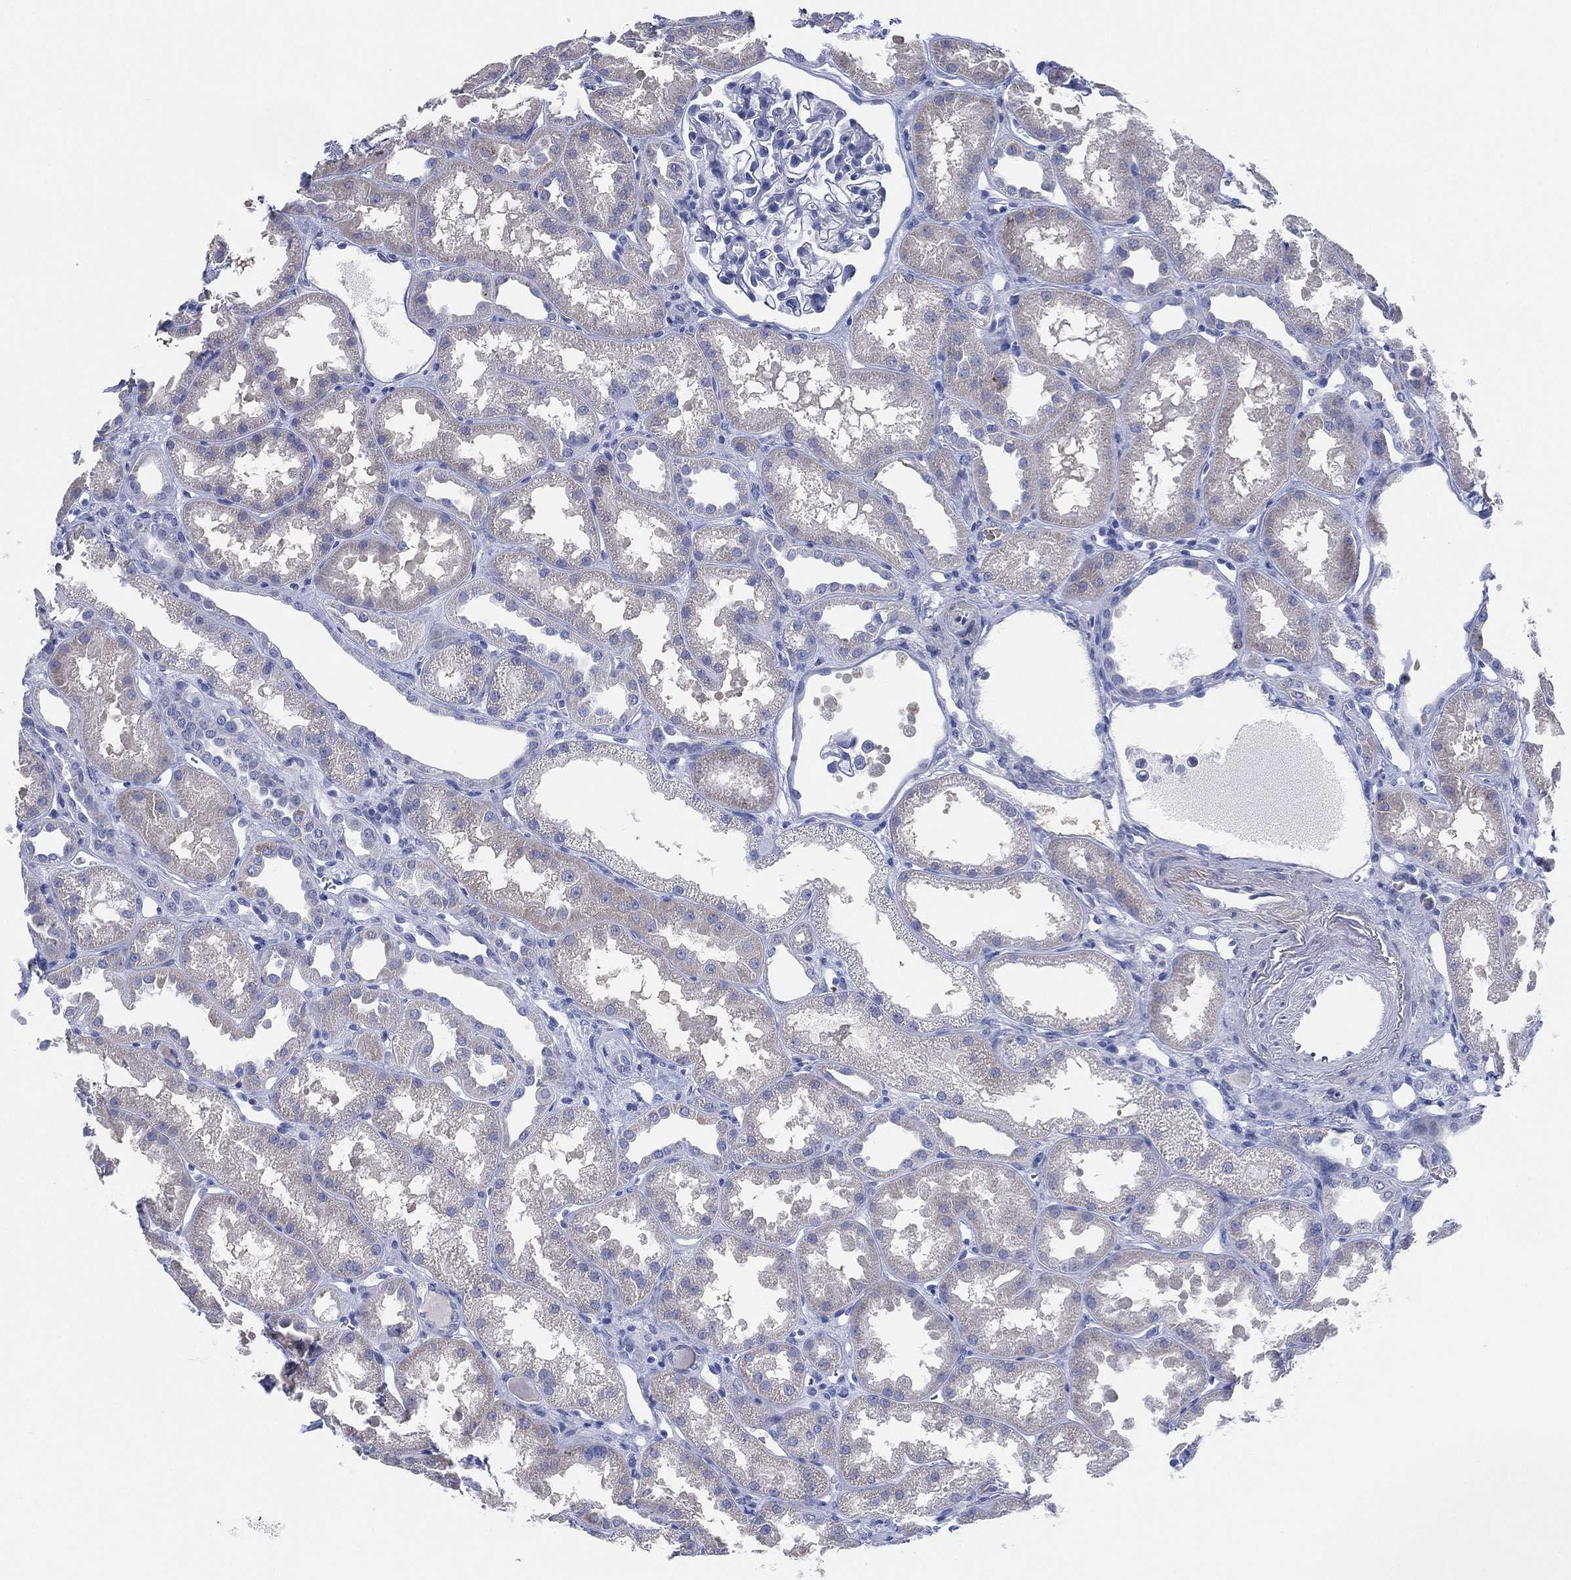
{"staining": {"intensity": "negative", "quantity": "none", "location": "none"}, "tissue": "kidney", "cell_type": "Cells in glomeruli", "image_type": "normal", "snomed": [{"axis": "morphology", "description": "Normal tissue, NOS"}, {"axis": "topography", "description": "Kidney"}], "caption": "DAB (3,3'-diaminobenzidine) immunohistochemical staining of normal kidney shows no significant staining in cells in glomeruli.", "gene": "ADAD2", "patient": {"sex": "male", "age": 61}}